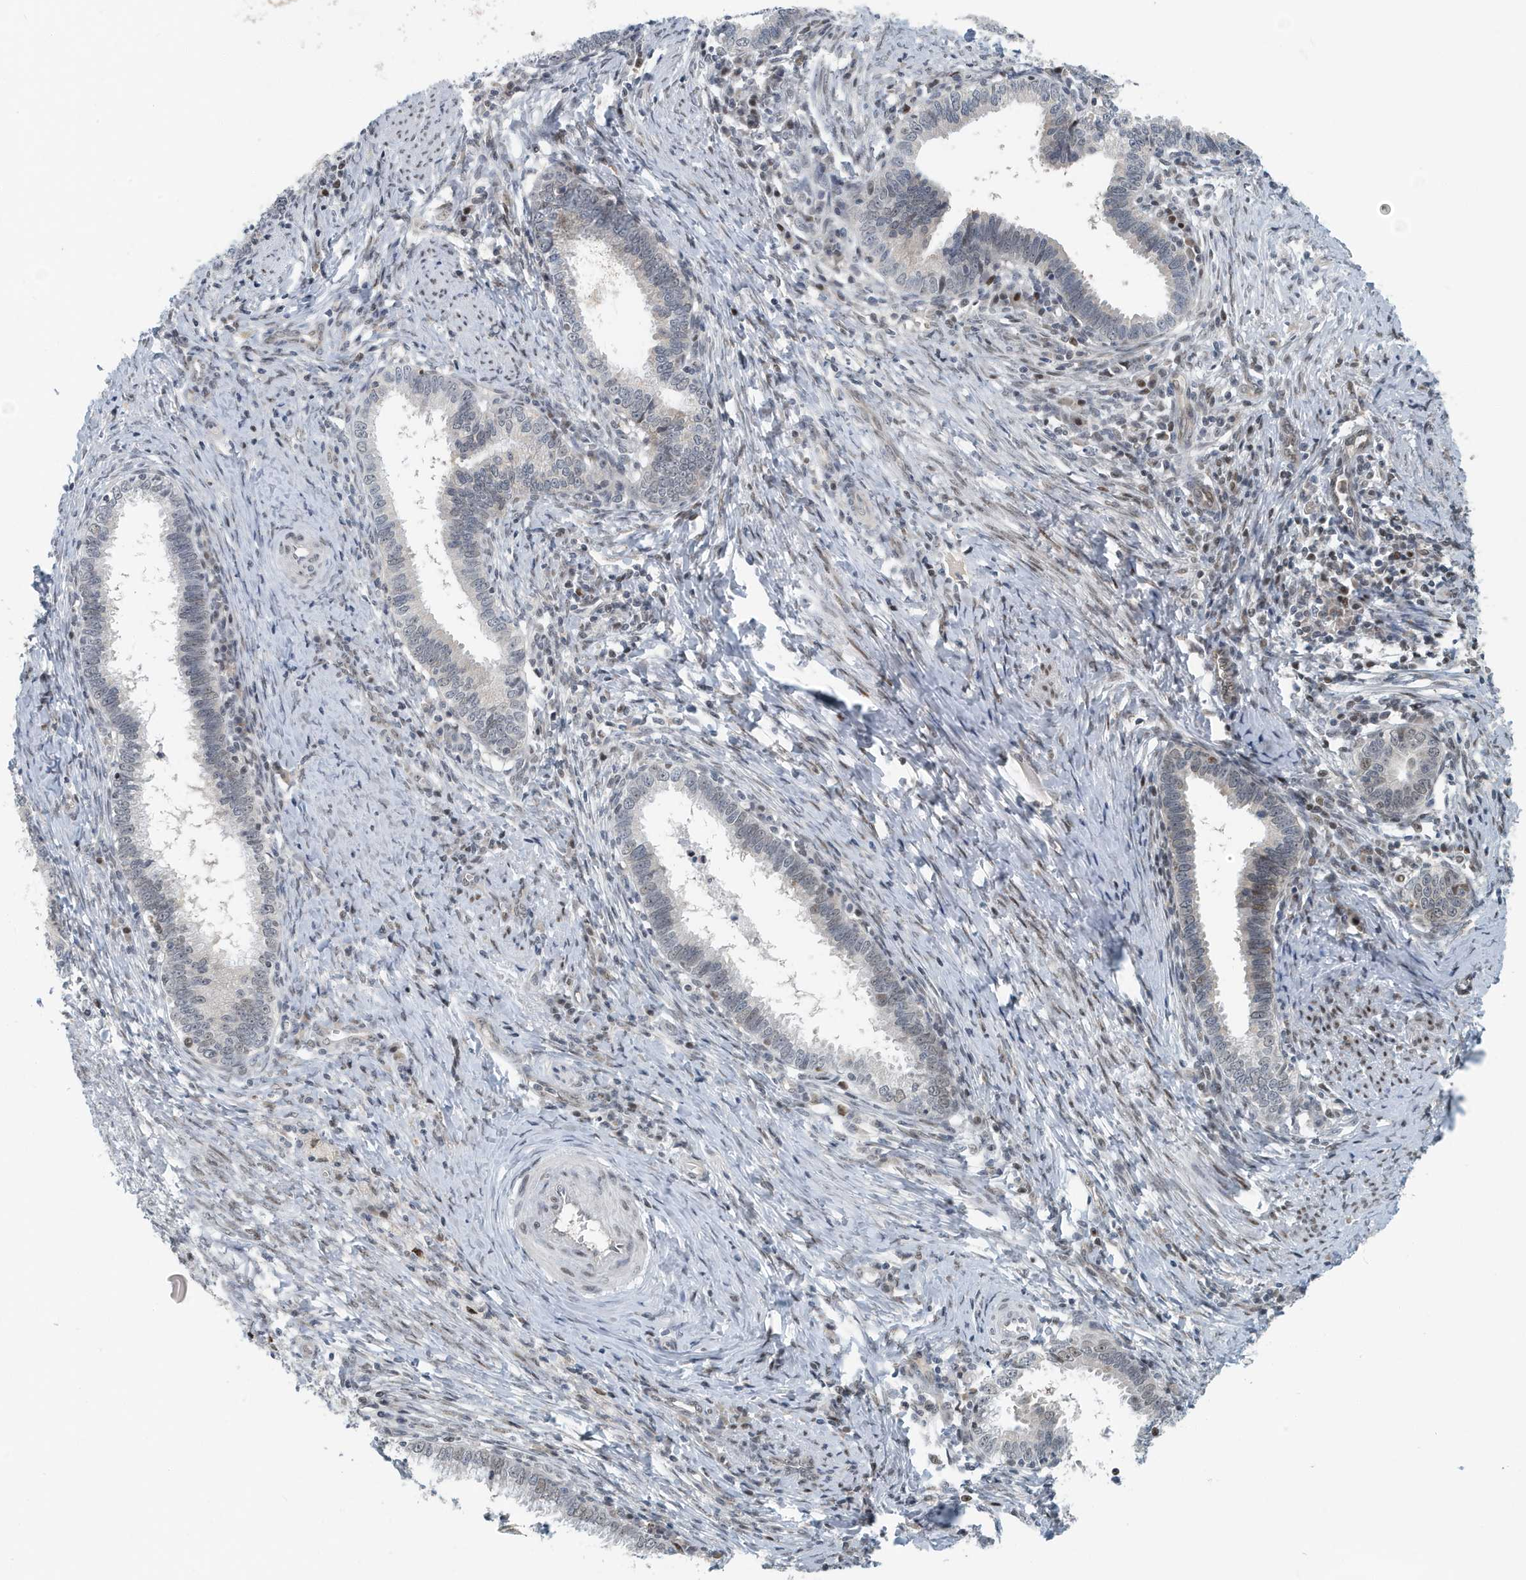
{"staining": {"intensity": "negative", "quantity": "none", "location": "none"}, "tissue": "cervical cancer", "cell_type": "Tumor cells", "image_type": "cancer", "snomed": [{"axis": "morphology", "description": "Adenocarcinoma, NOS"}, {"axis": "topography", "description": "Cervix"}], "caption": "A photomicrograph of human adenocarcinoma (cervical) is negative for staining in tumor cells.", "gene": "KIF15", "patient": {"sex": "female", "age": 36}}